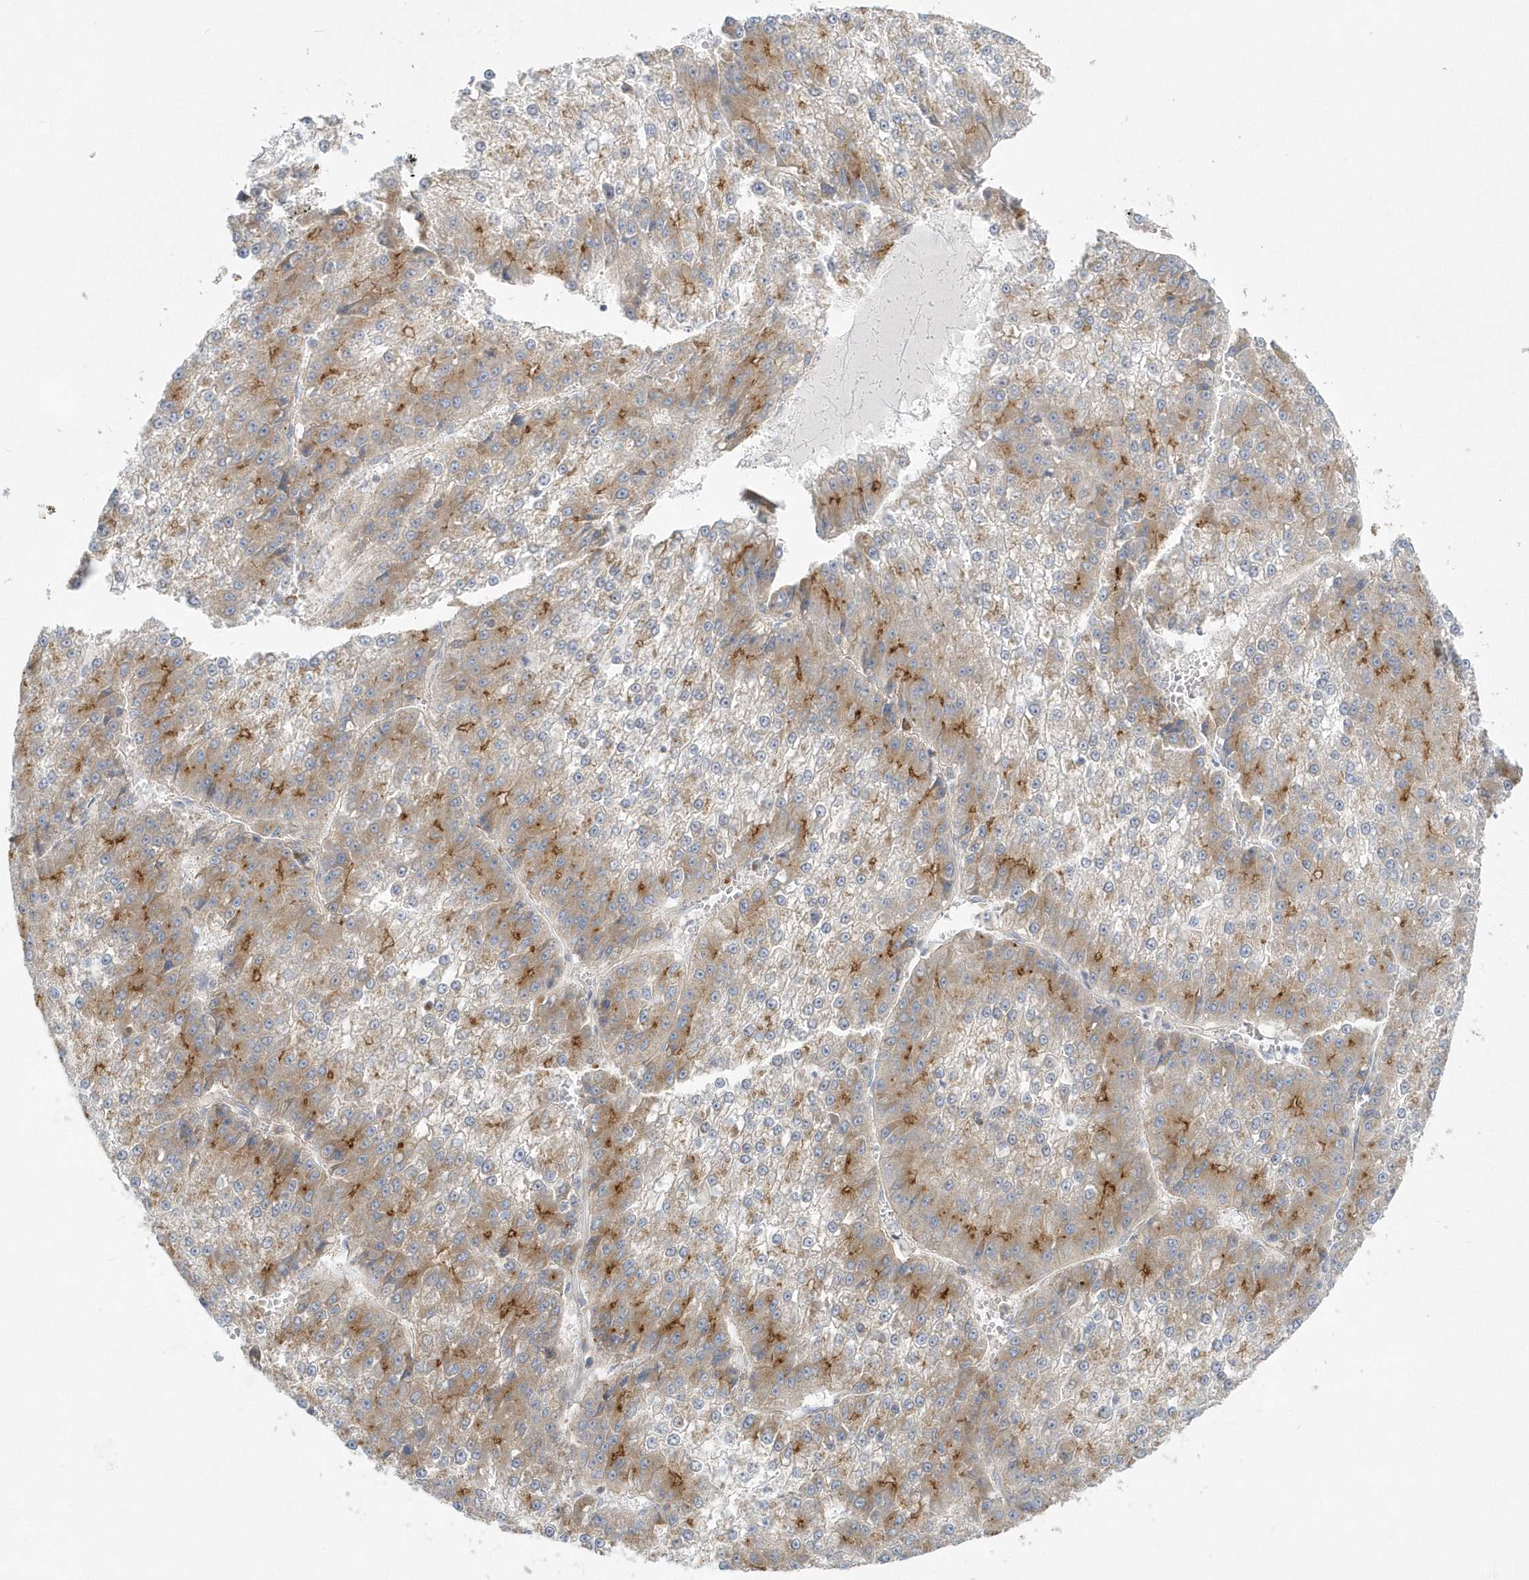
{"staining": {"intensity": "moderate", "quantity": ">75%", "location": "cytoplasmic/membranous"}, "tissue": "liver cancer", "cell_type": "Tumor cells", "image_type": "cancer", "snomed": [{"axis": "morphology", "description": "Carcinoma, Hepatocellular, NOS"}, {"axis": "topography", "description": "Liver"}], "caption": "This histopathology image reveals IHC staining of liver cancer (hepatocellular carcinoma), with medium moderate cytoplasmic/membranous positivity in about >75% of tumor cells.", "gene": "DNAJC18", "patient": {"sex": "female", "age": 73}}